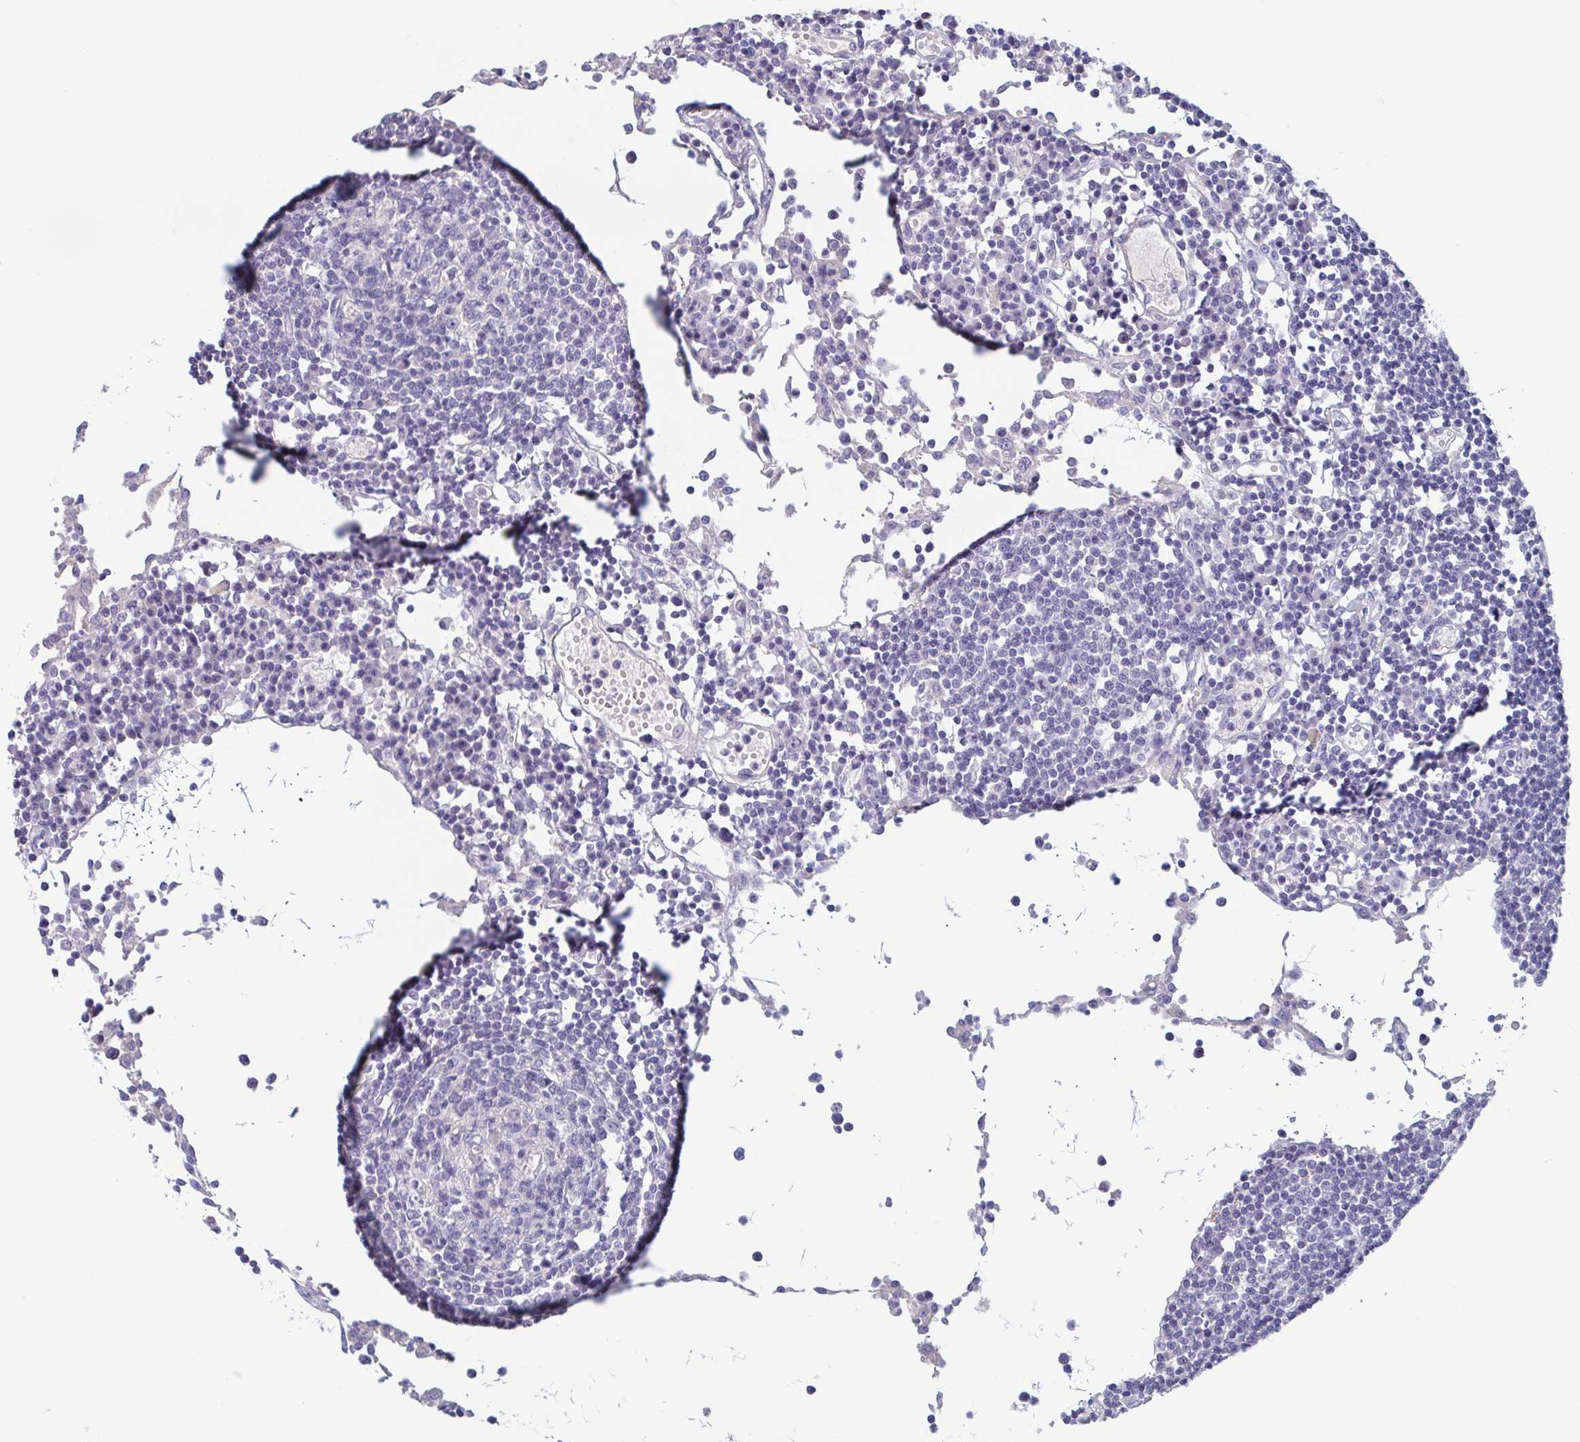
{"staining": {"intensity": "negative", "quantity": "none", "location": "none"}, "tissue": "lymph node", "cell_type": "Germinal center cells", "image_type": "normal", "snomed": [{"axis": "morphology", "description": "Normal tissue, NOS"}, {"axis": "topography", "description": "Lymph node"}], "caption": "Immunohistochemistry photomicrograph of benign lymph node: lymph node stained with DAB (3,3'-diaminobenzidine) demonstrates no significant protein expression in germinal center cells.", "gene": "TREH", "patient": {"sex": "female", "age": 78}}